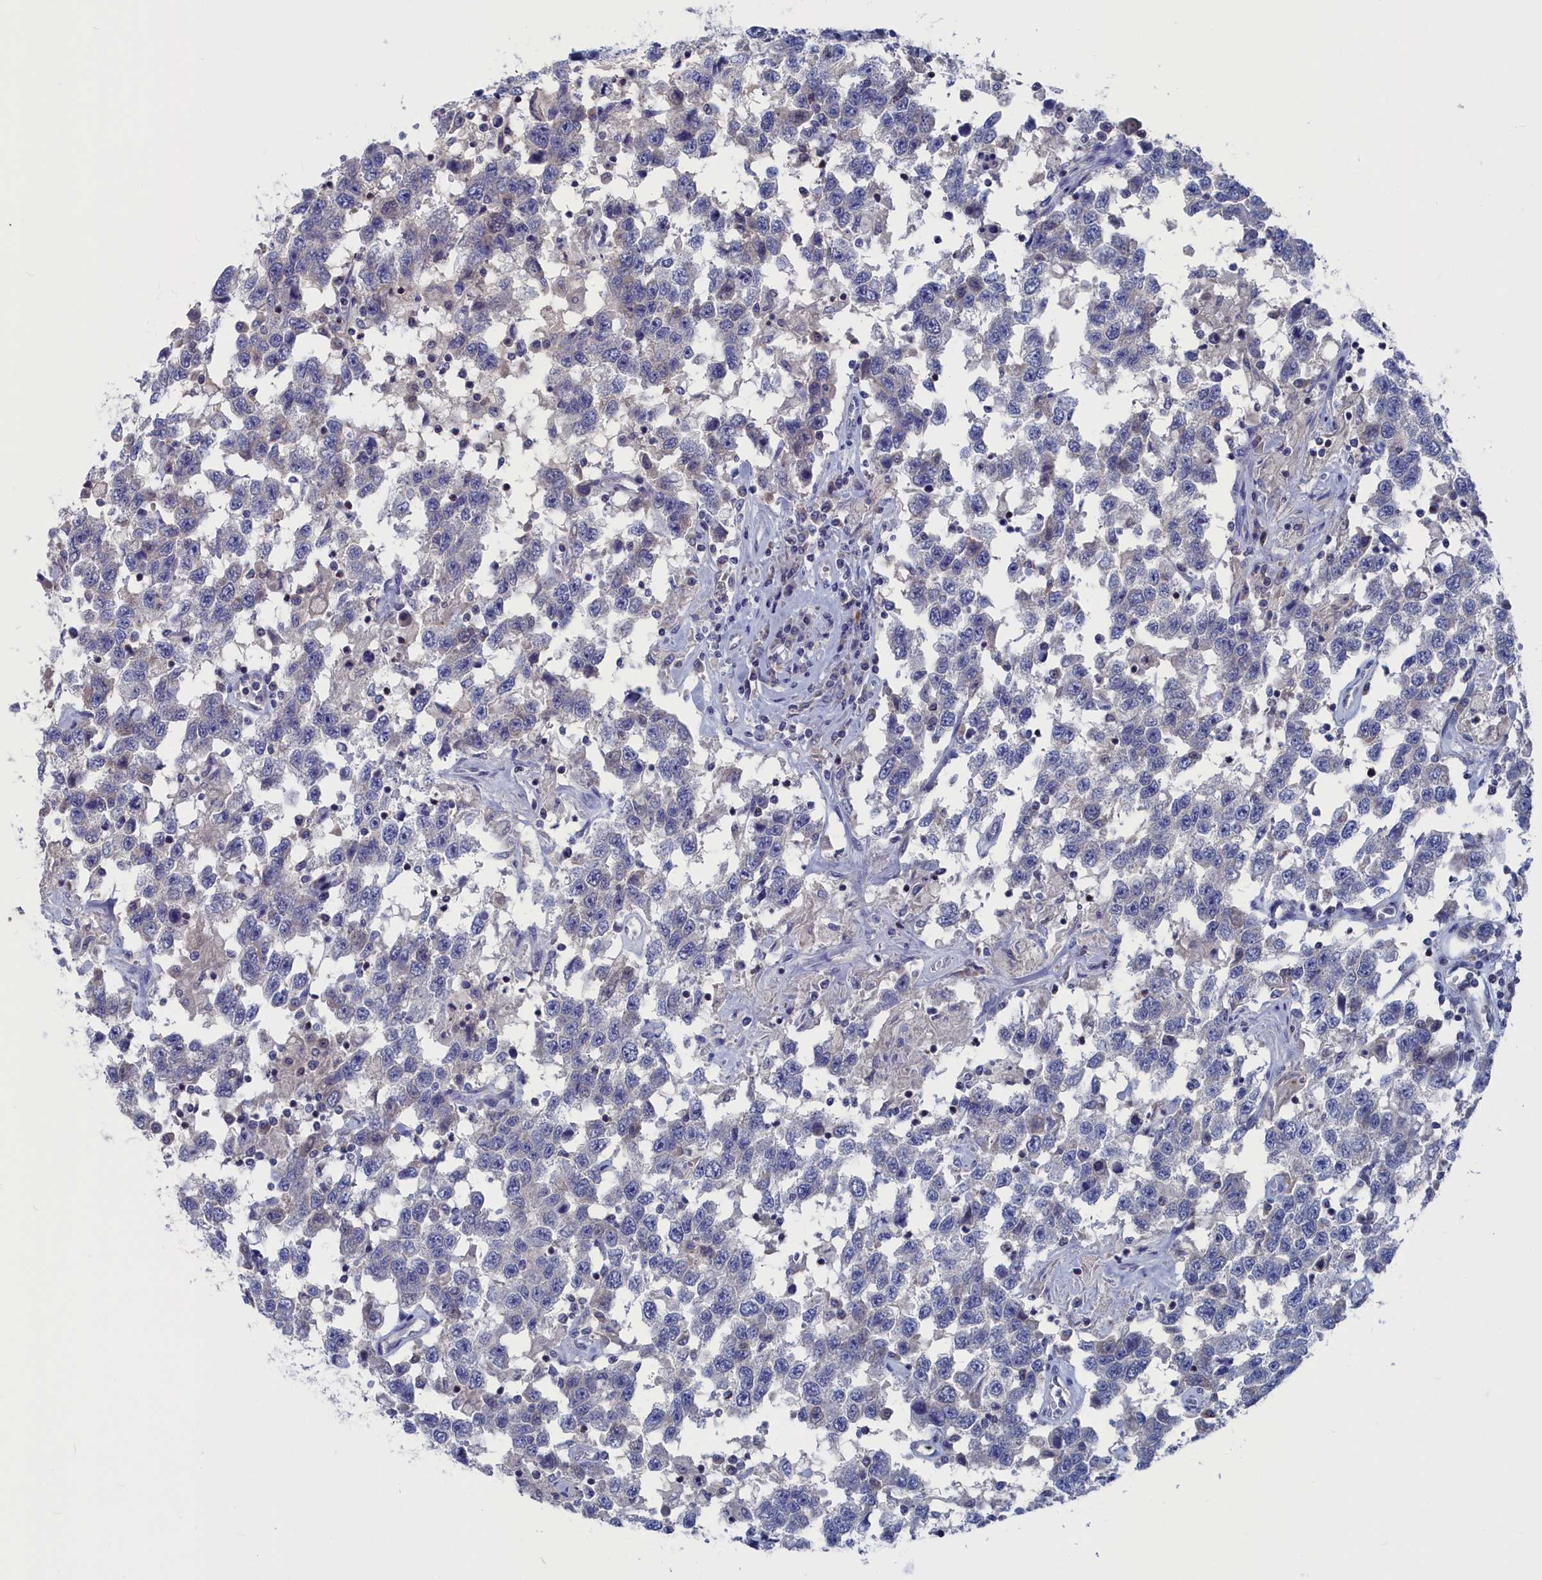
{"staining": {"intensity": "negative", "quantity": "none", "location": "none"}, "tissue": "testis cancer", "cell_type": "Tumor cells", "image_type": "cancer", "snomed": [{"axis": "morphology", "description": "Seminoma, NOS"}, {"axis": "topography", "description": "Testis"}], "caption": "Photomicrograph shows no significant protein staining in tumor cells of seminoma (testis).", "gene": "CEND1", "patient": {"sex": "male", "age": 41}}